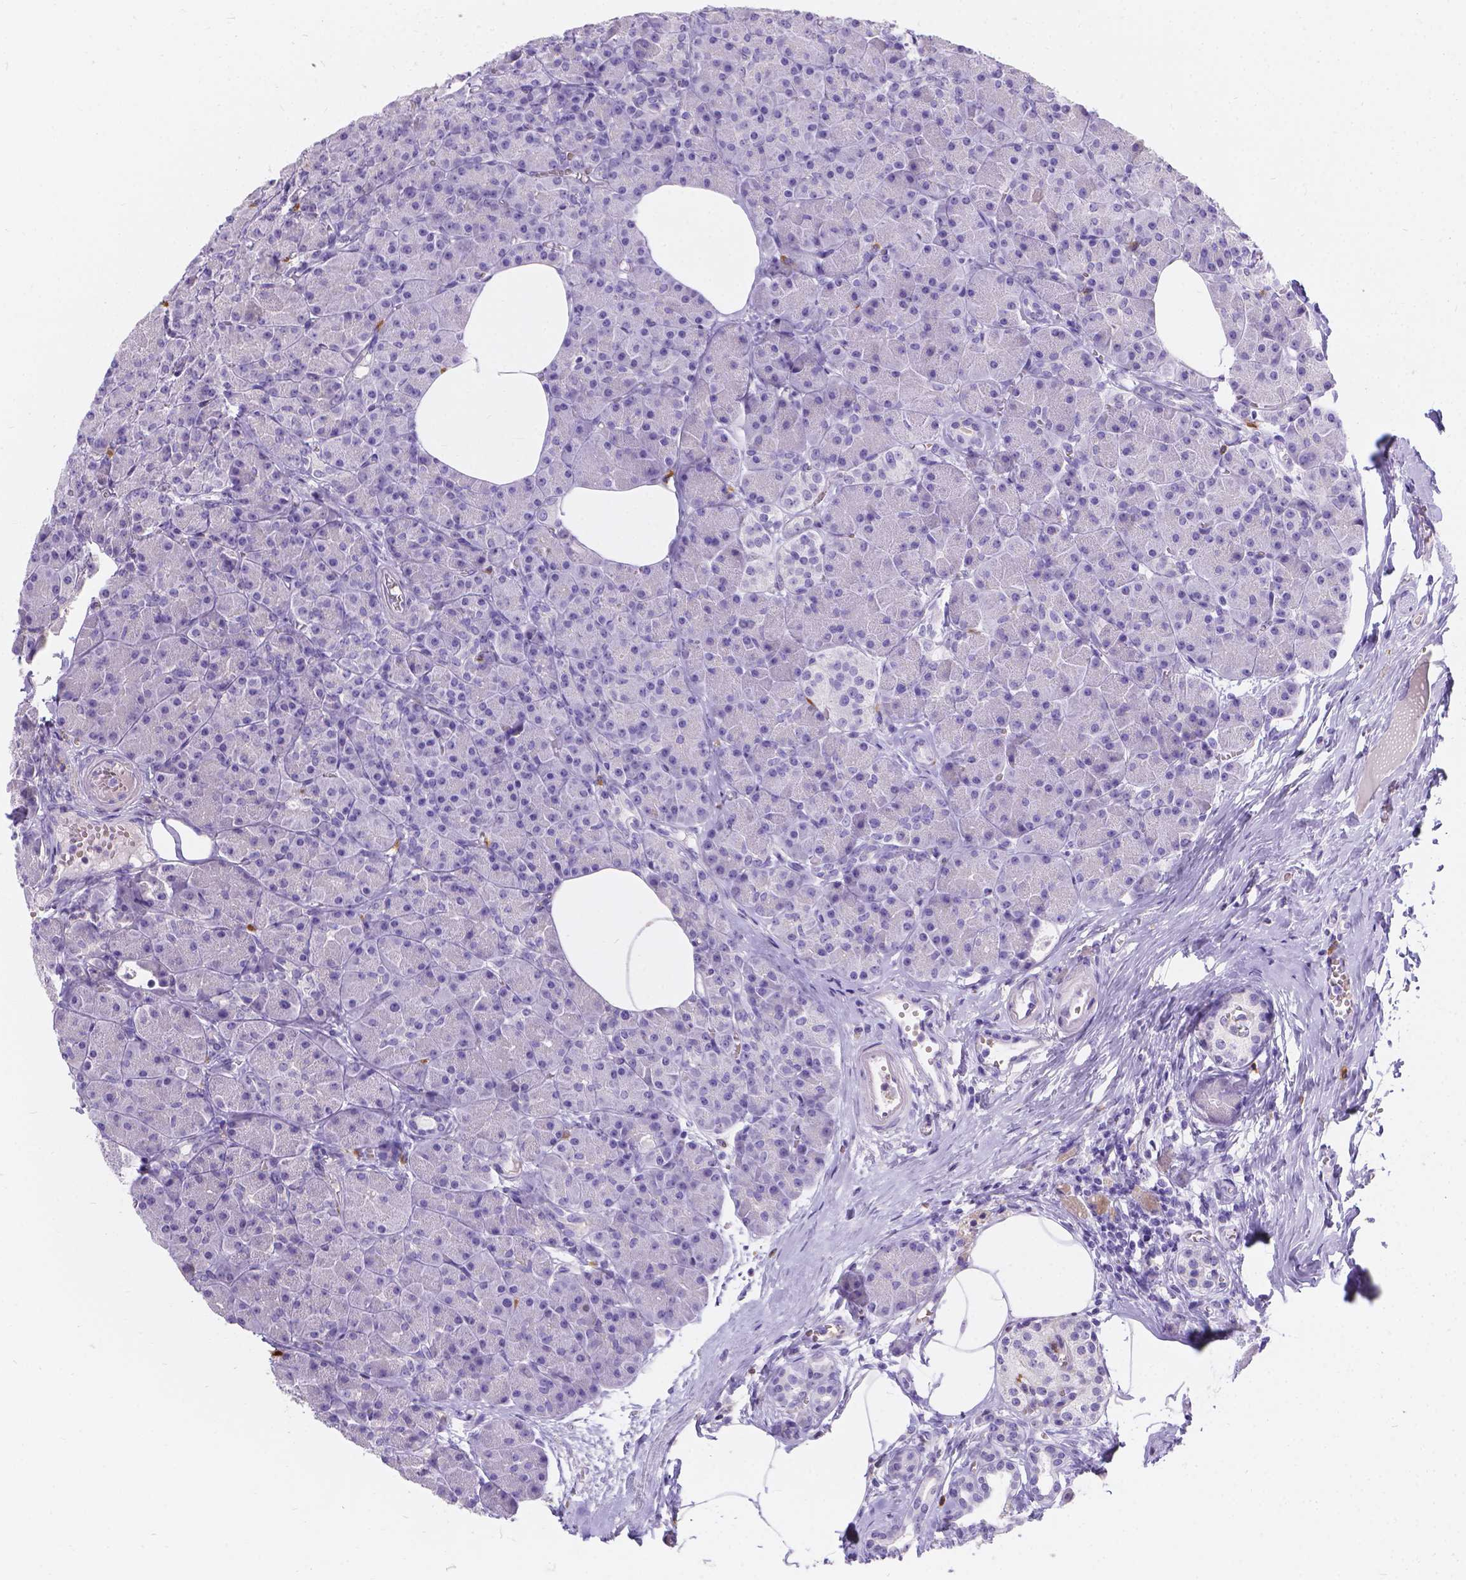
{"staining": {"intensity": "negative", "quantity": "none", "location": "none"}, "tissue": "pancreas", "cell_type": "Exocrine glandular cells", "image_type": "normal", "snomed": [{"axis": "morphology", "description": "Normal tissue, NOS"}, {"axis": "topography", "description": "Pancreas"}], "caption": "Exocrine glandular cells show no significant protein expression in normal pancreas. Brightfield microscopy of immunohistochemistry stained with DAB (3,3'-diaminobenzidine) (brown) and hematoxylin (blue), captured at high magnification.", "gene": "GNRHR", "patient": {"sex": "female", "age": 45}}